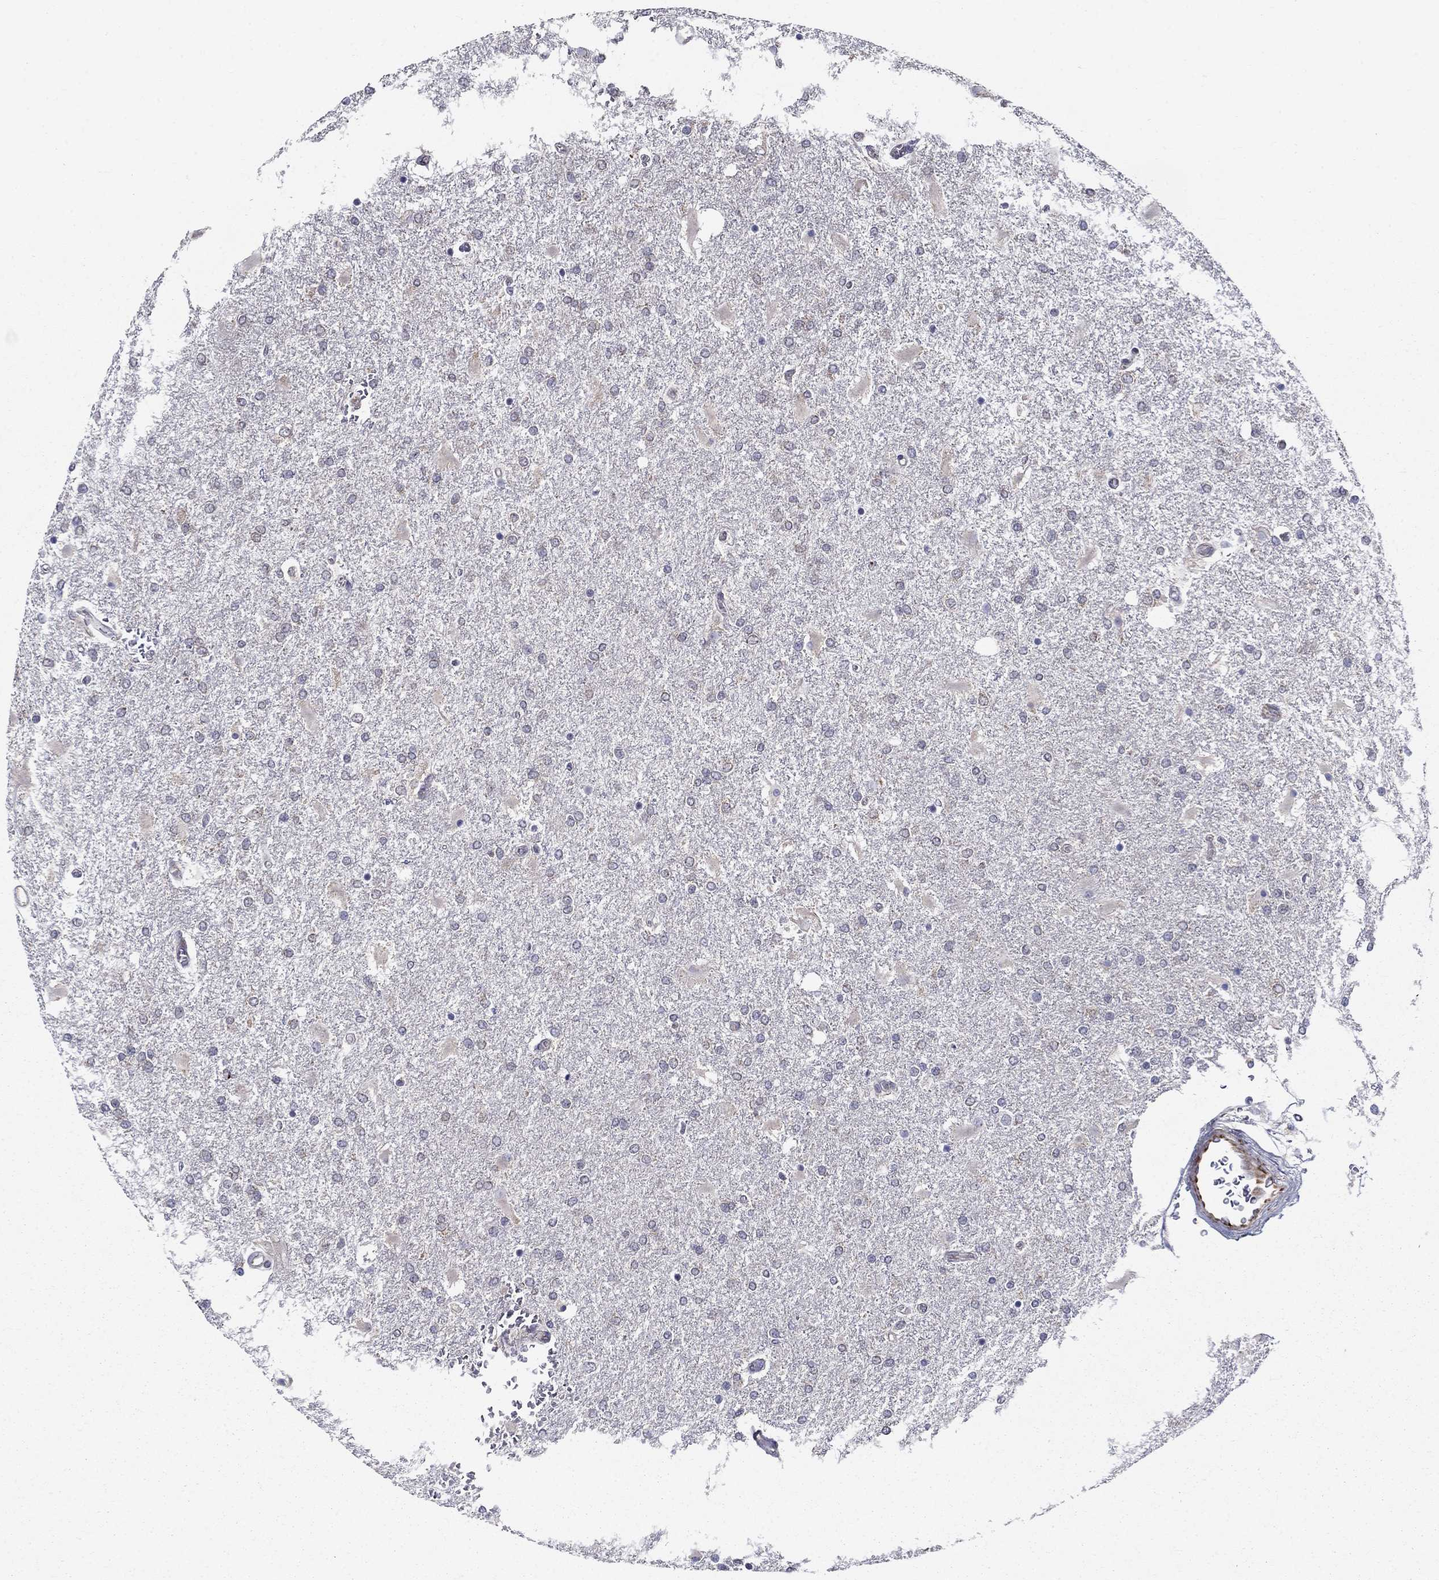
{"staining": {"intensity": "negative", "quantity": "none", "location": "none"}, "tissue": "glioma", "cell_type": "Tumor cells", "image_type": "cancer", "snomed": [{"axis": "morphology", "description": "Glioma, malignant, High grade"}, {"axis": "topography", "description": "Cerebral cortex"}], "caption": "Tumor cells are negative for brown protein staining in glioma.", "gene": "LACTB2", "patient": {"sex": "male", "age": 79}}